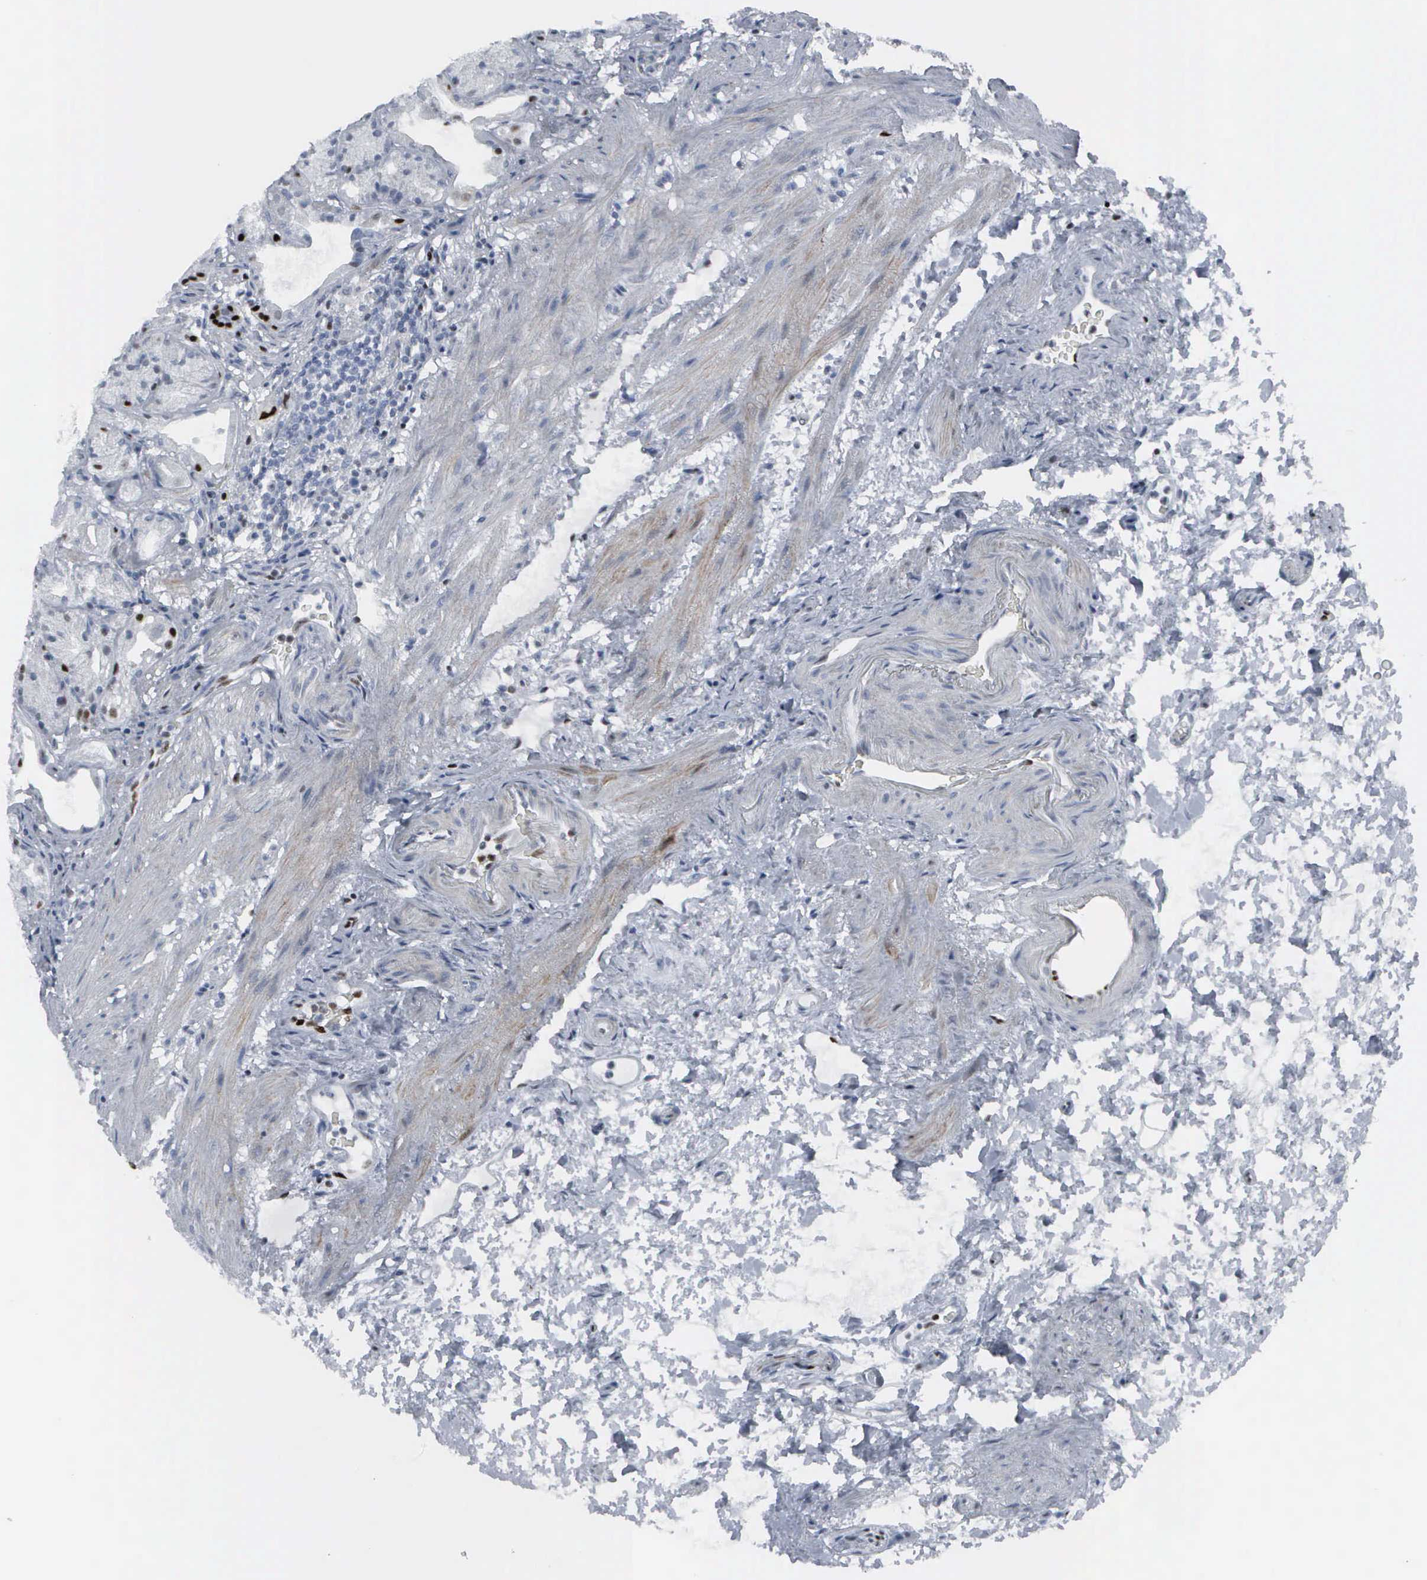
{"staining": {"intensity": "strong", "quantity": "<25%", "location": "nuclear"}, "tissue": "stomach", "cell_type": "Glandular cells", "image_type": "normal", "snomed": [{"axis": "morphology", "description": "Normal tissue, NOS"}, {"axis": "topography", "description": "Stomach, upper"}], "caption": "Protein staining of benign stomach reveals strong nuclear expression in approximately <25% of glandular cells.", "gene": "CCND3", "patient": {"sex": "female", "age": 75}}